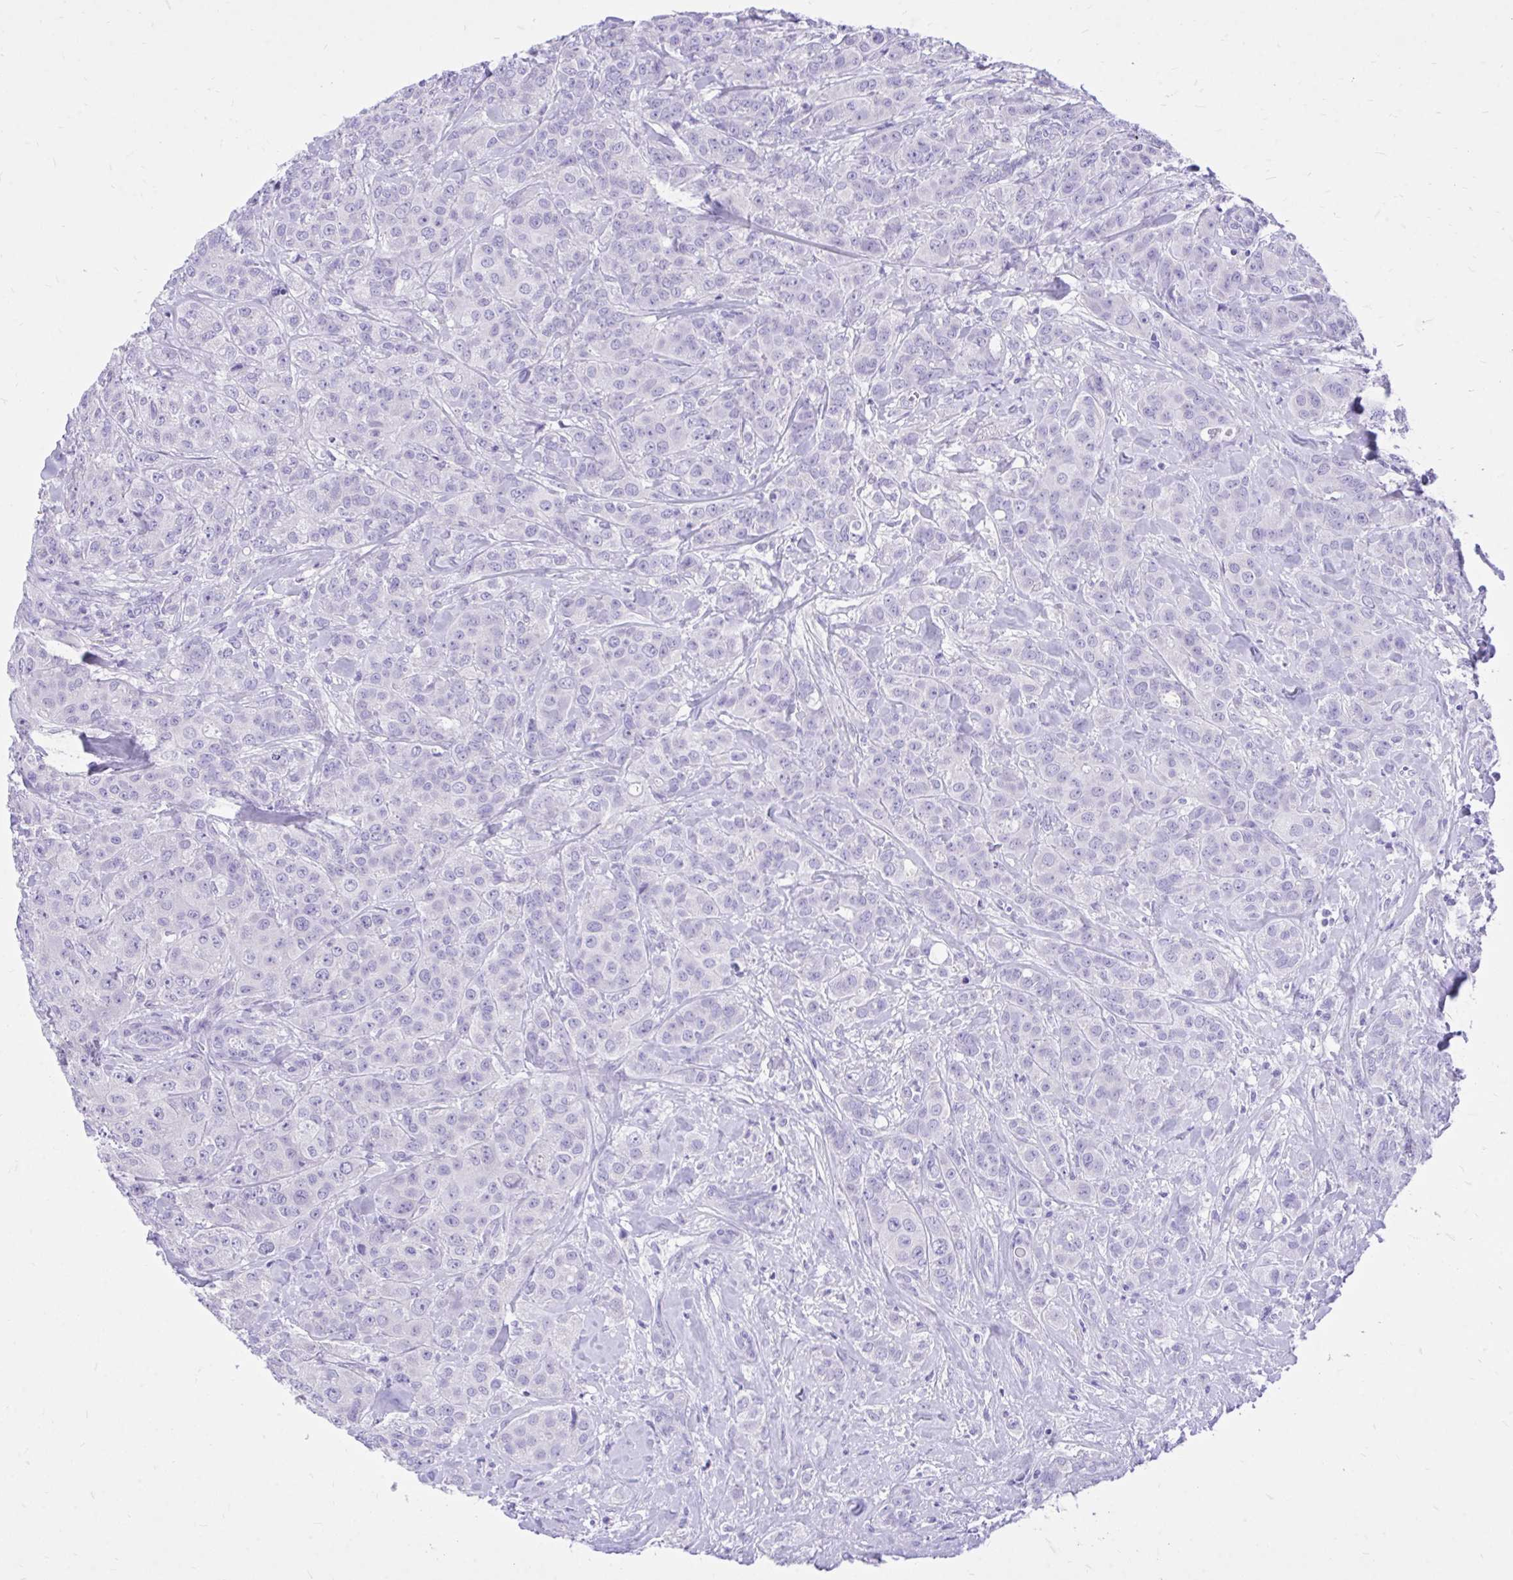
{"staining": {"intensity": "negative", "quantity": "none", "location": "none"}, "tissue": "breast cancer", "cell_type": "Tumor cells", "image_type": "cancer", "snomed": [{"axis": "morphology", "description": "Normal tissue, NOS"}, {"axis": "morphology", "description": "Duct carcinoma"}, {"axis": "topography", "description": "Breast"}], "caption": "IHC photomicrograph of neoplastic tissue: breast cancer (intraductal carcinoma) stained with DAB exhibits no significant protein expression in tumor cells.", "gene": "MON1A", "patient": {"sex": "female", "age": 43}}